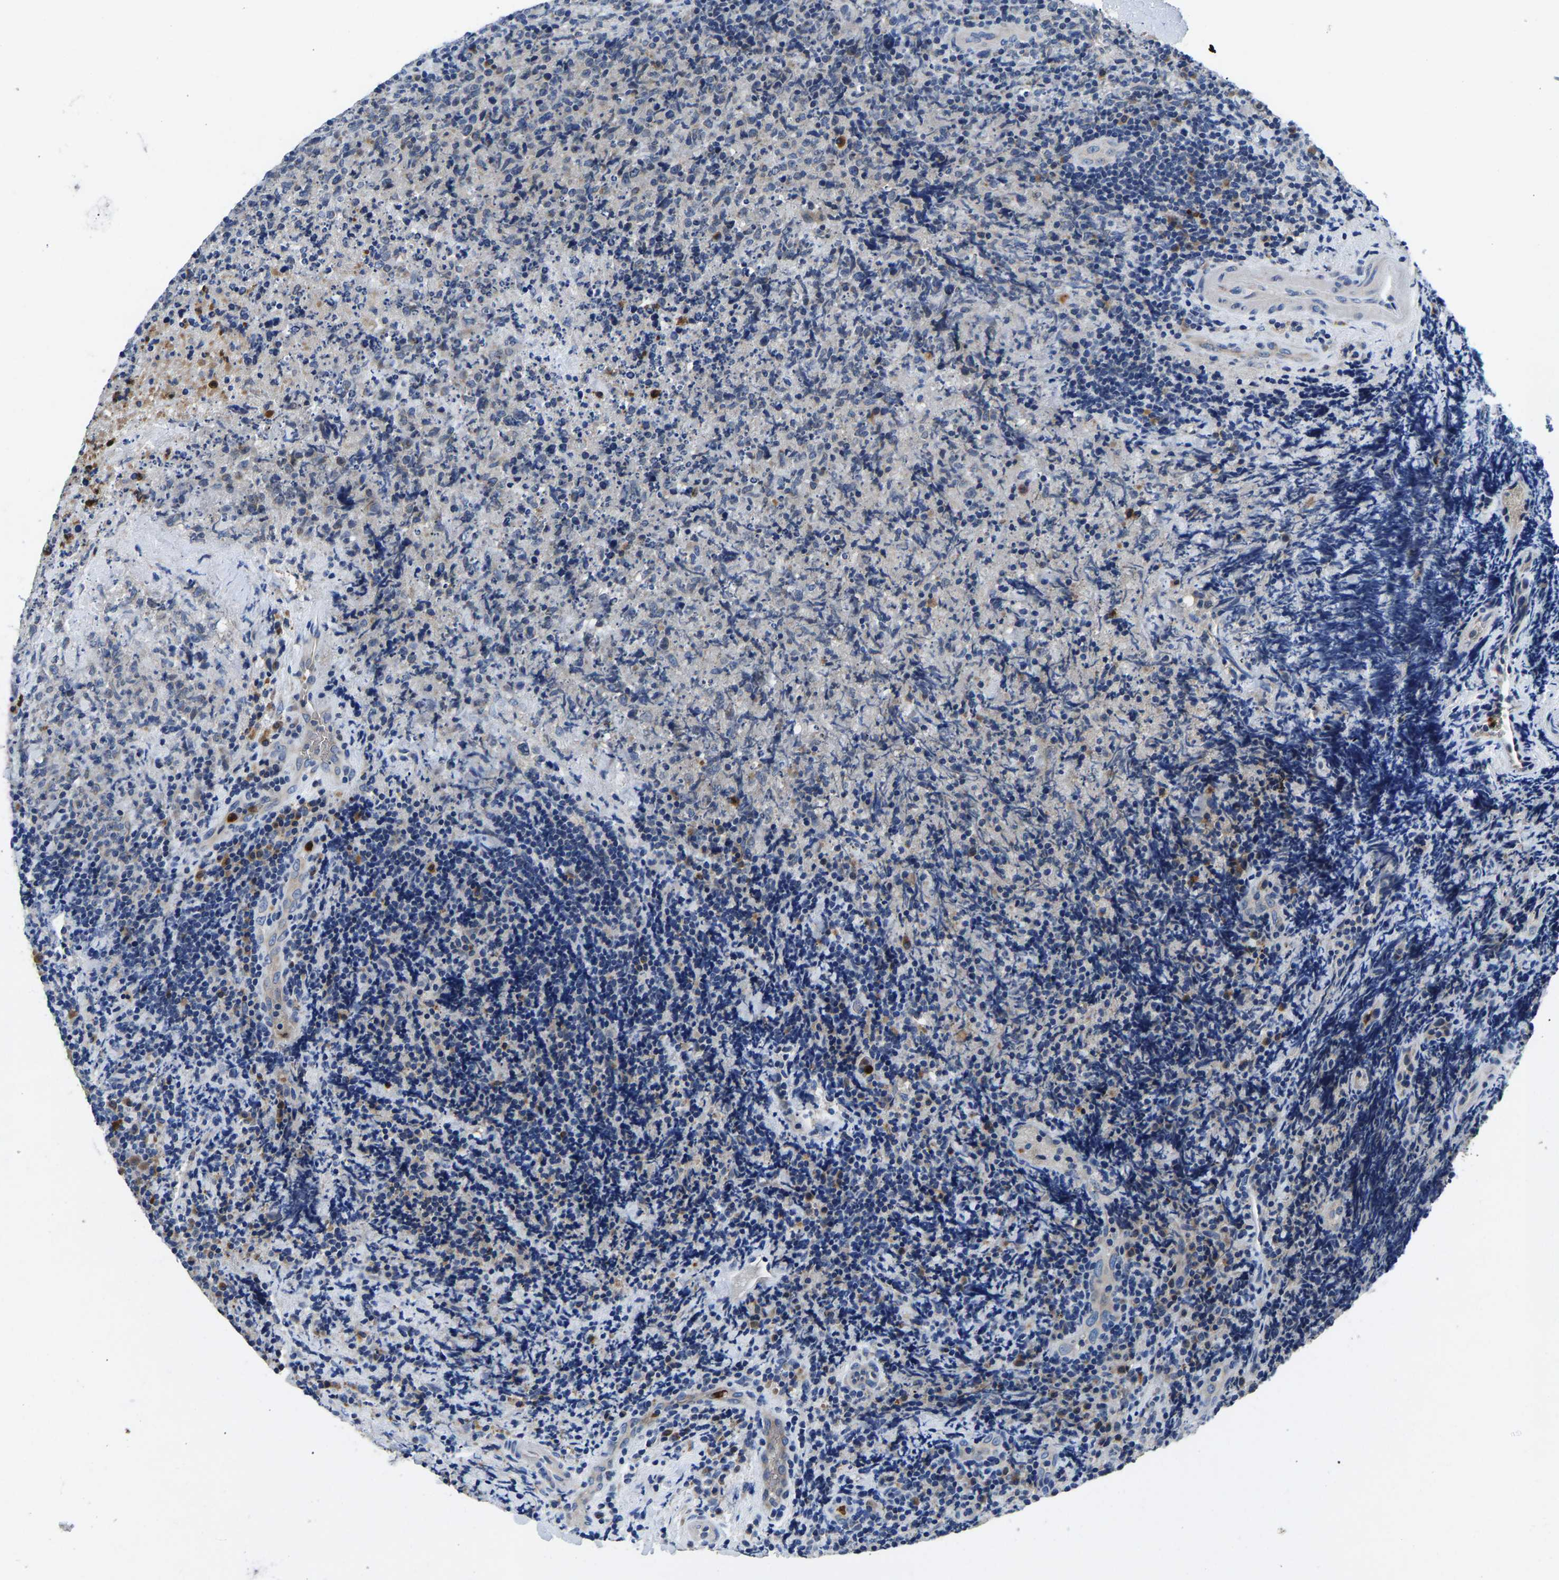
{"staining": {"intensity": "negative", "quantity": "none", "location": "none"}, "tissue": "lymphoma", "cell_type": "Tumor cells", "image_type": "cancer", "snomed": [{"axis": "morphology", "description": "Malignant lymphoma, non-Hodgkin's type, High grade"}, {"axis": "topography", "description": "Tonsil"}], "caption": "This is an IHC micrograph of human lymphoma. There is no staining in tumor cells.", "gene": "TOR1B", "patient": {"sex": "female", "age": 36}}